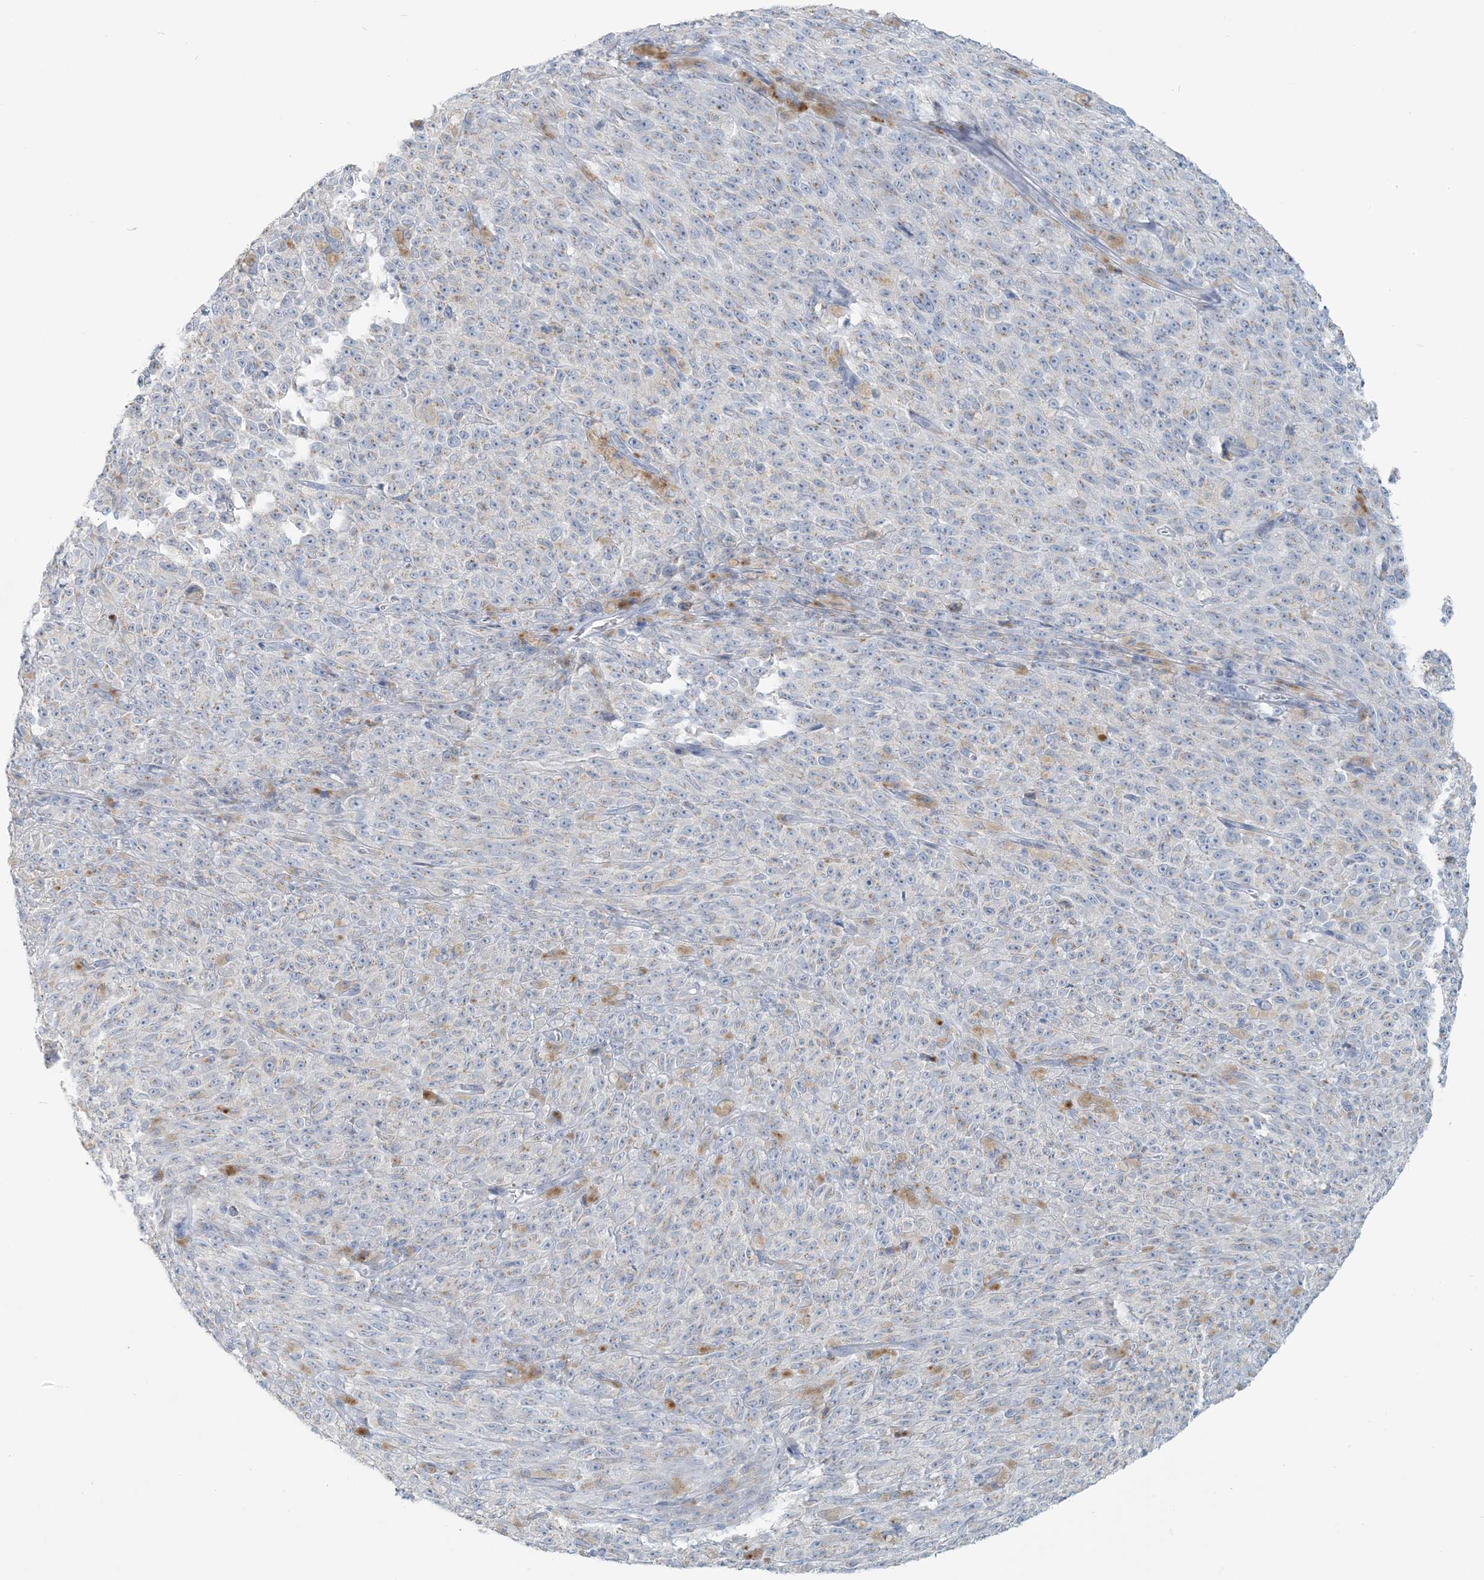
{"staining": {"intensity": "weak", "quantity": "<25%", "location": "cytoplasmic/membranous"}, "tissue": "melanoma", "cell_type": "Tumor cells", "image_type": "cancer", "snomed": [{"axis": "morphology", "description": "Malignant melanoma, NOS"}, {"axis": "topography", "description": "Skin"}], "caption": "An immunohistochemistry (IHC) photomicrograph of malignant melanoma is shown. There is no staining in tumor cells of malignant melanoma.", "gene": "SCML1", "patient": {"sex": "female", "age": 82}}